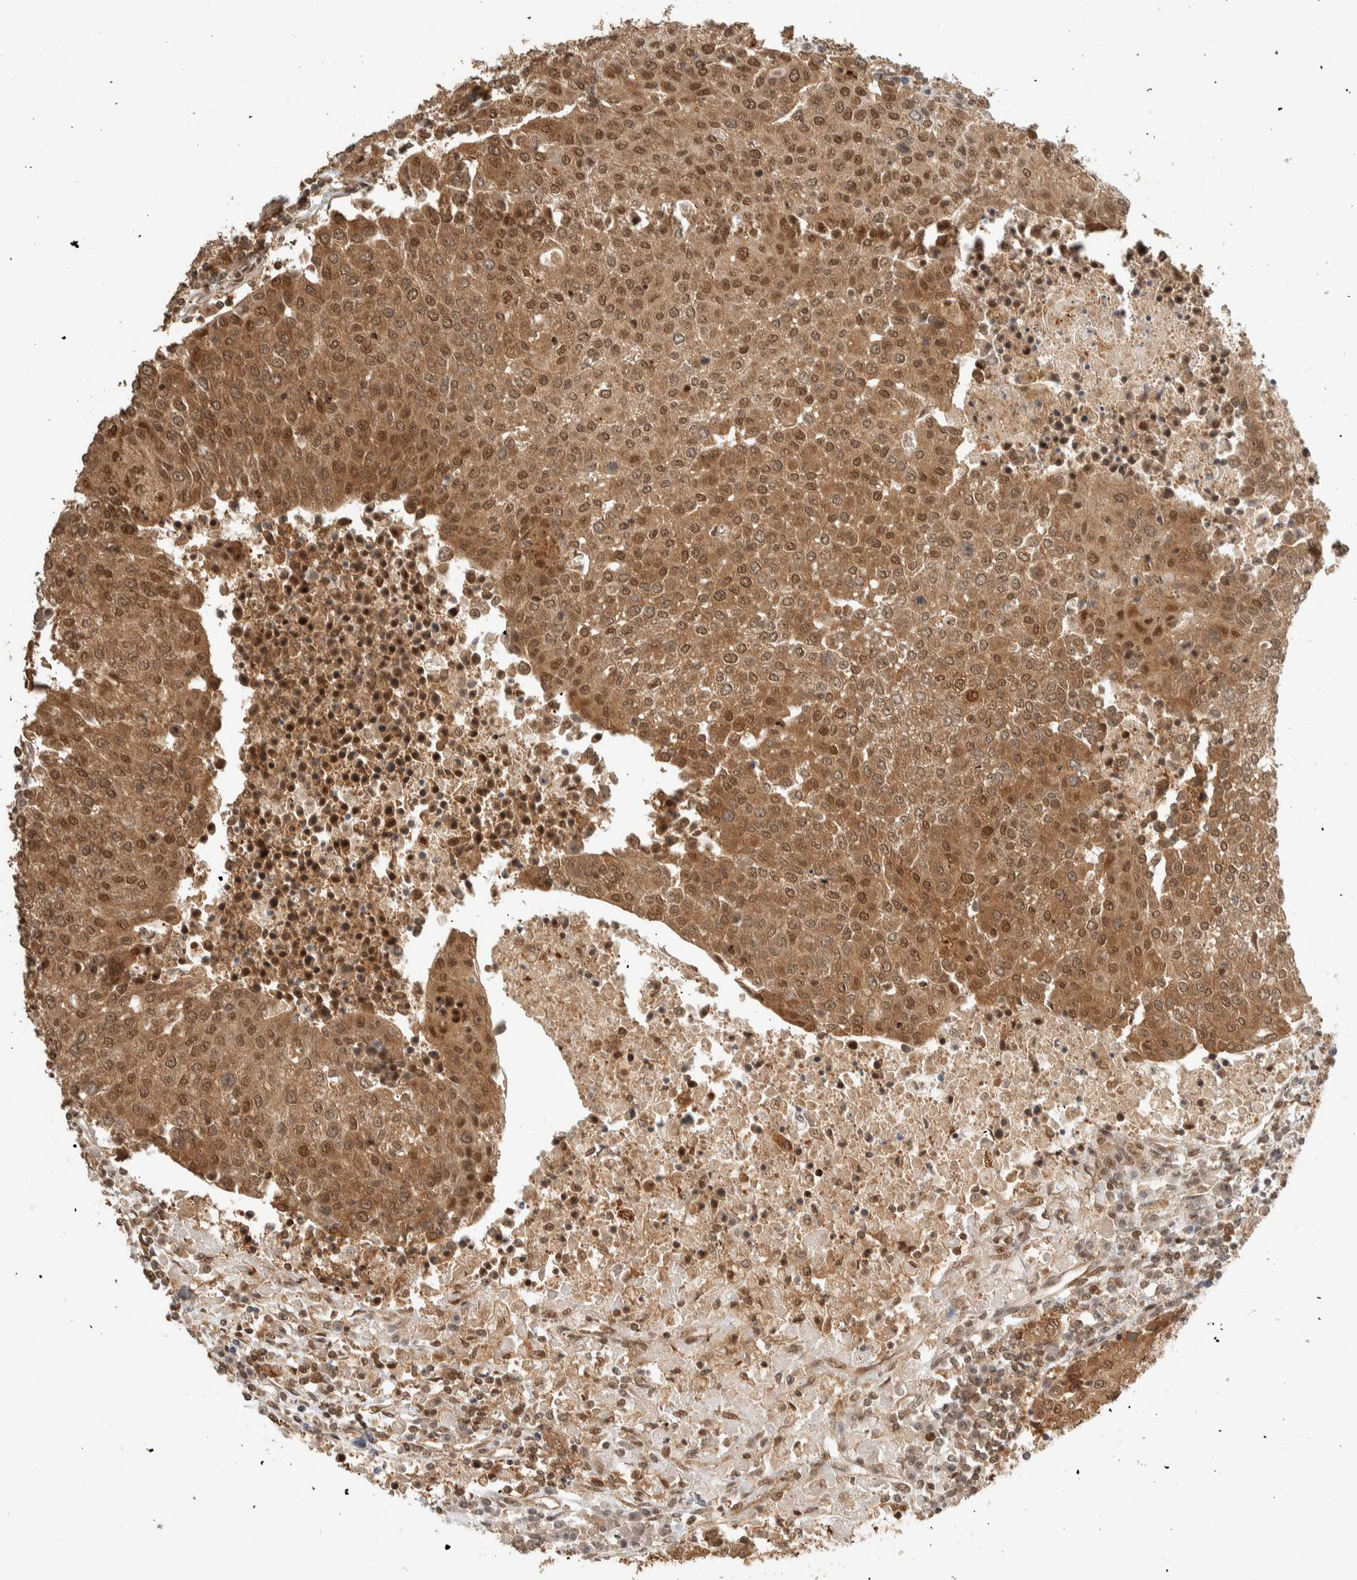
{"staining": {"intensity": "strong", "quantity": ">75%", "location": "cytoplasmic/membranous,nuclear"}, "tissue": "urothelial cancer", "cell_type": "Tumor cells", "image_type": "cancer", "snomed": [{"axis": "morphology", "description": "Urothelial carcinoma, High grade"}, {"axis": "topography", "description": "Urinary bladder"}], "caption": "Urothelial cancer tissue exhibits strong cytoplasmic/membranous and nuclear positivity in approximately >75% of tumor cells", "gene": "ZBTB2", "patient": {"sex": "female", "age": 85}}